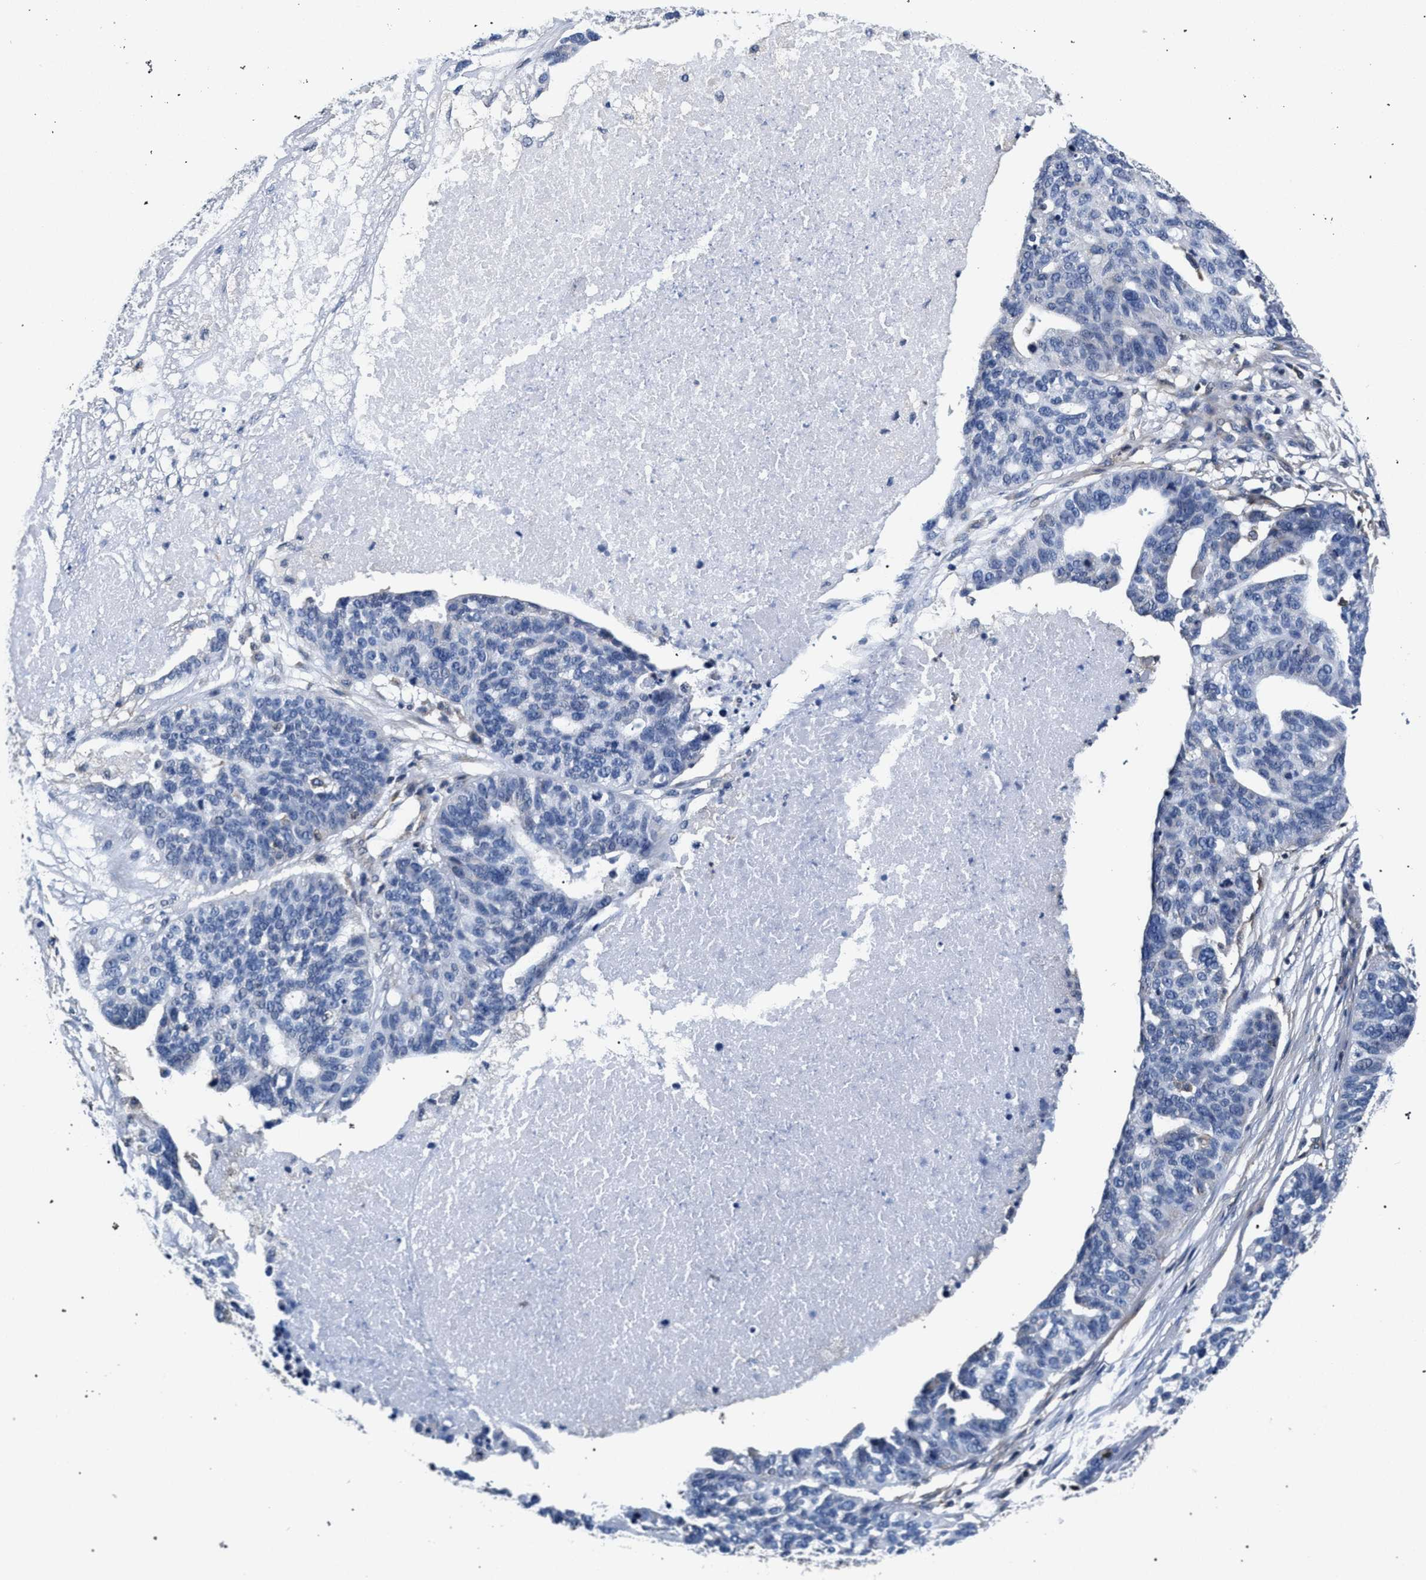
{"staining": {"intensity": "negative", "quantity": "none", "location": "none"}, "tissue": "ovarian cancer", "cell_type": "Tumor cells", "image_type": "cancer", "snomed": [{"axis": "morphology", "description": "Cystadenocarcinoma, serous, NOS"}, {"axis": "topography", "description": "Ovary"}], "caption": "There is no significant expression in tumor cells of ovarian cancer.", "gene": "LASP1", "patient": {"sex": "female", "age": 59}}